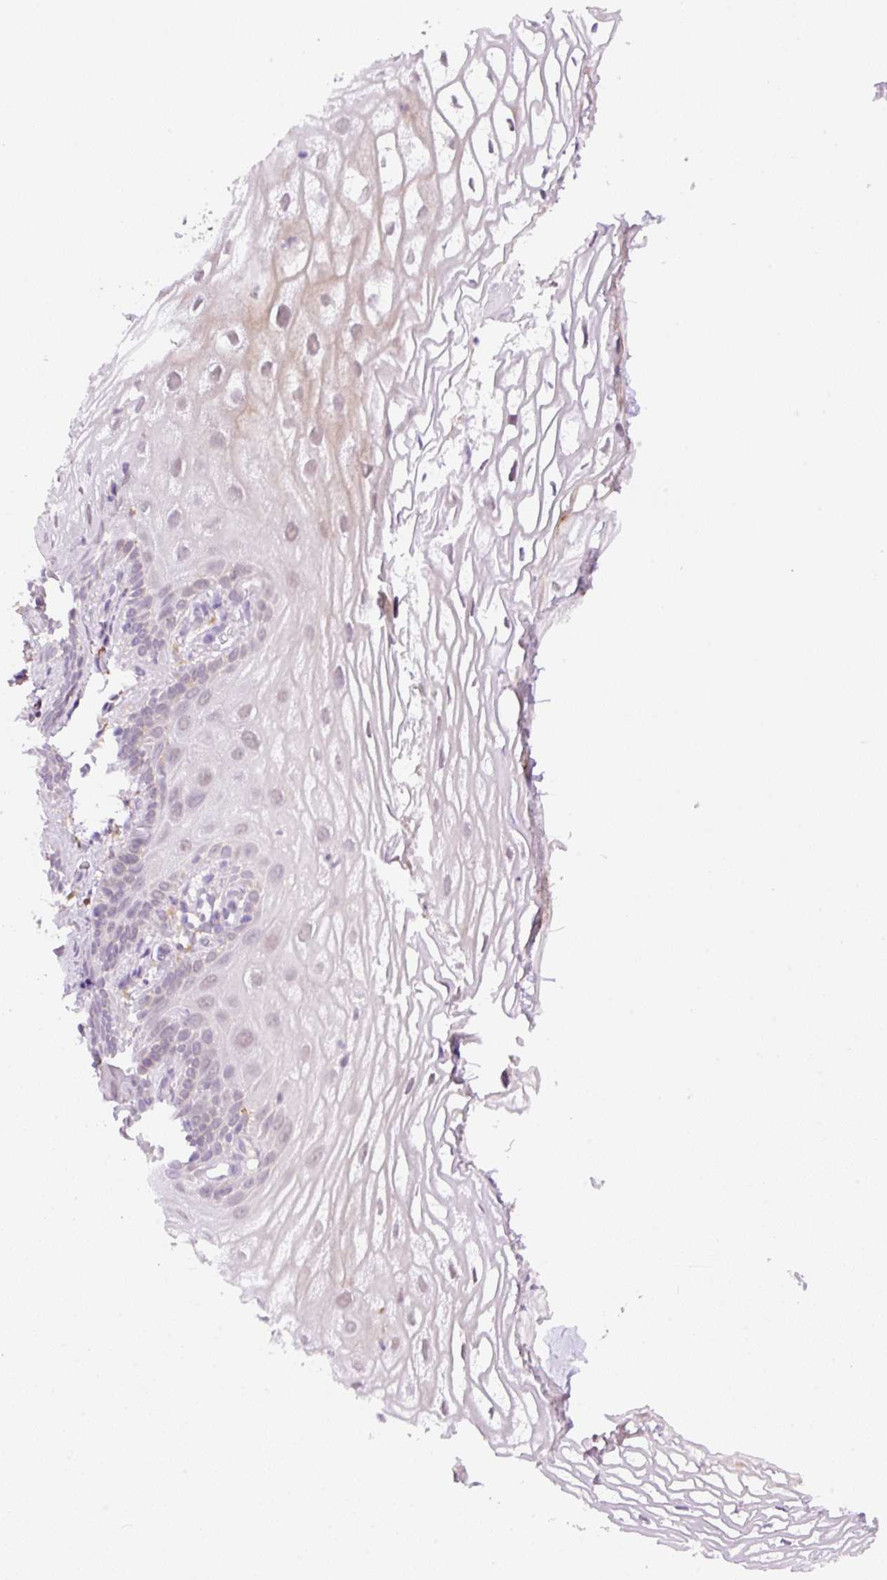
{"staining": {"intensity": "moderate", "quantity": "<25%", "location": "cytoplasmic/membranous"}, "tissue": "vagina", "cell_type": "Squamous epithelial cells", "image_type": "normal", "snomed": [{"axis": "morphology", "description": "Normal tissue, NOS"}, {"axis": "morphology", "description": "Adenocarcinoma, NOS"}, {"axis": "topography", "description": "Rectum"}, {"axis": "topography", "description": "Vagina"}, {"axis": "topography", "description": "Peripheral nerve tissue"}], "caption": "Squamous epithelial cells reveal moderate cytoplasmic/membranous staining in about <25% of cells in unremarkable vagina. Using DAB (brown) and hematoxylin (blue) stains, captured at high magnification using brightfield microscopy.", "gene": "CEBPZOS", "patient": {"sex": "female", "age": 71}}